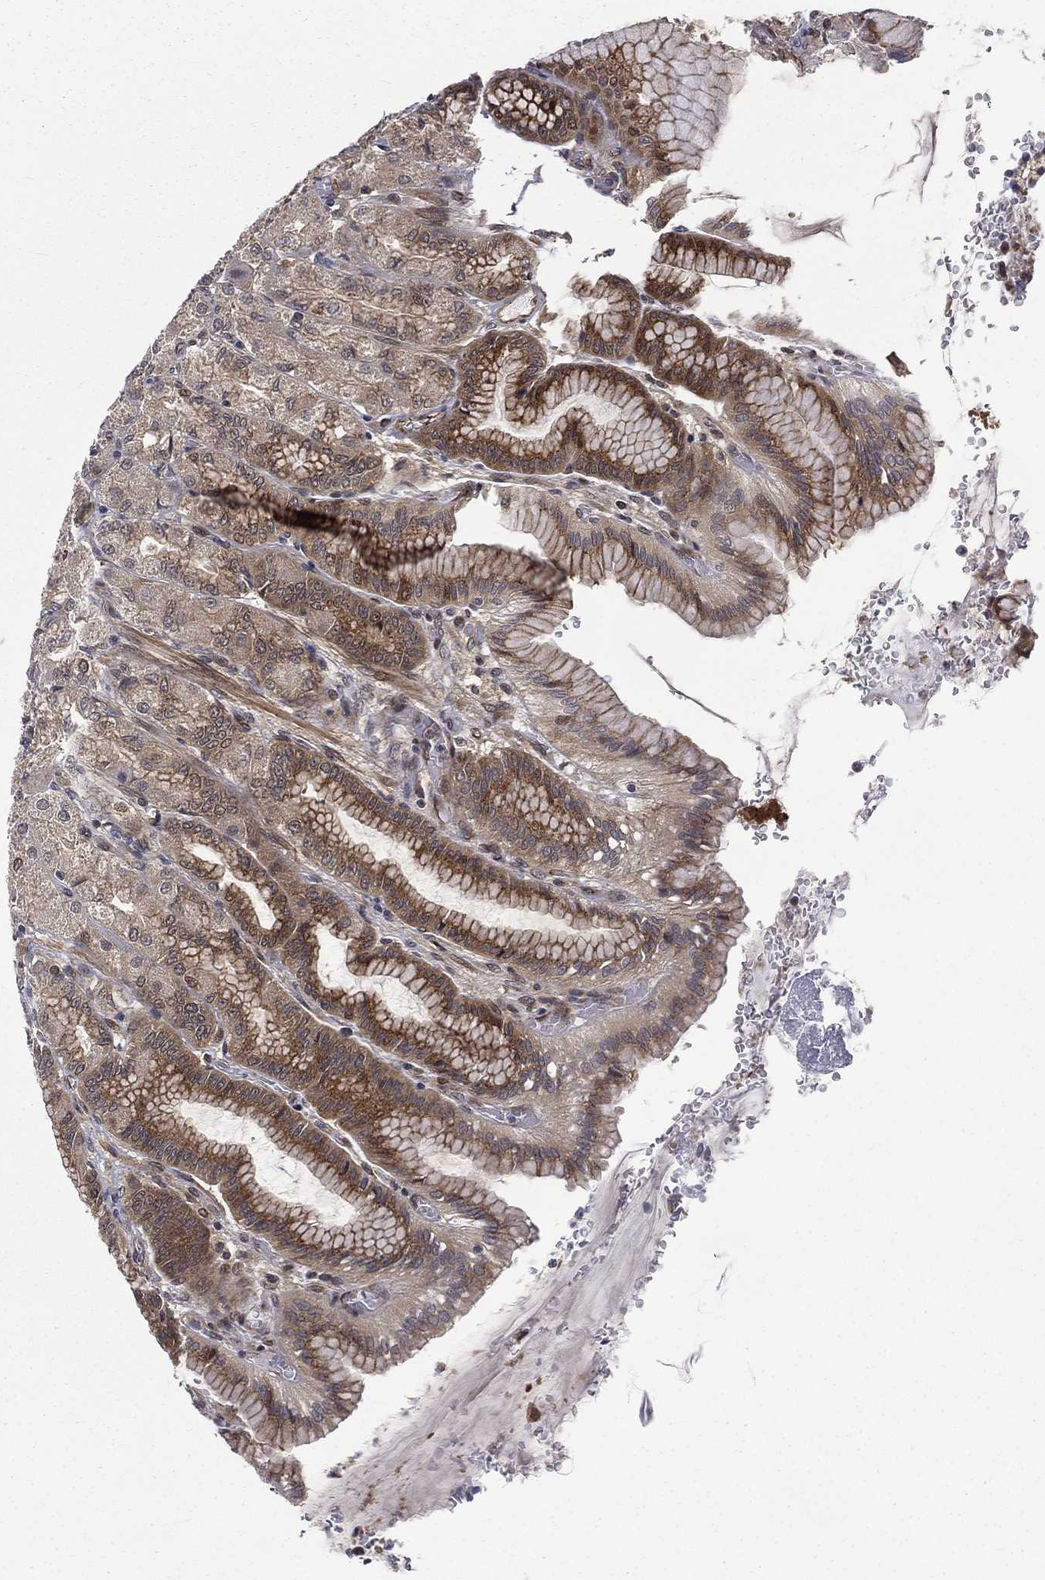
{"staining": {"intensity": "strong", "quantity": "25%-75%", "location": "cytoplasmic/membranous"}, "tissue": "stomach", "cell_type": "Glandular cells", "image_type": "normal", "snomed": [{"axis": "morphology", "description": "Normal tissue, NOS"}, {"axis": "morphology", "description": "Adenocarcinoma, NOS"}, {"axis": "morphology", "description": "Adenocarcinoma, High grade"}, {"axis": "topography", "description": "Stomach, upper"}, {"axis": "topography", "description": "Stomach"}], "caption": "This is a histology image of immunohistochemistry staining of unremarkable stomach, which shows strong staining in the cytoplasmic/membranous of glandular cells.", "gene": "ARL3", "patient": {"sex": "female", "age": 65}}